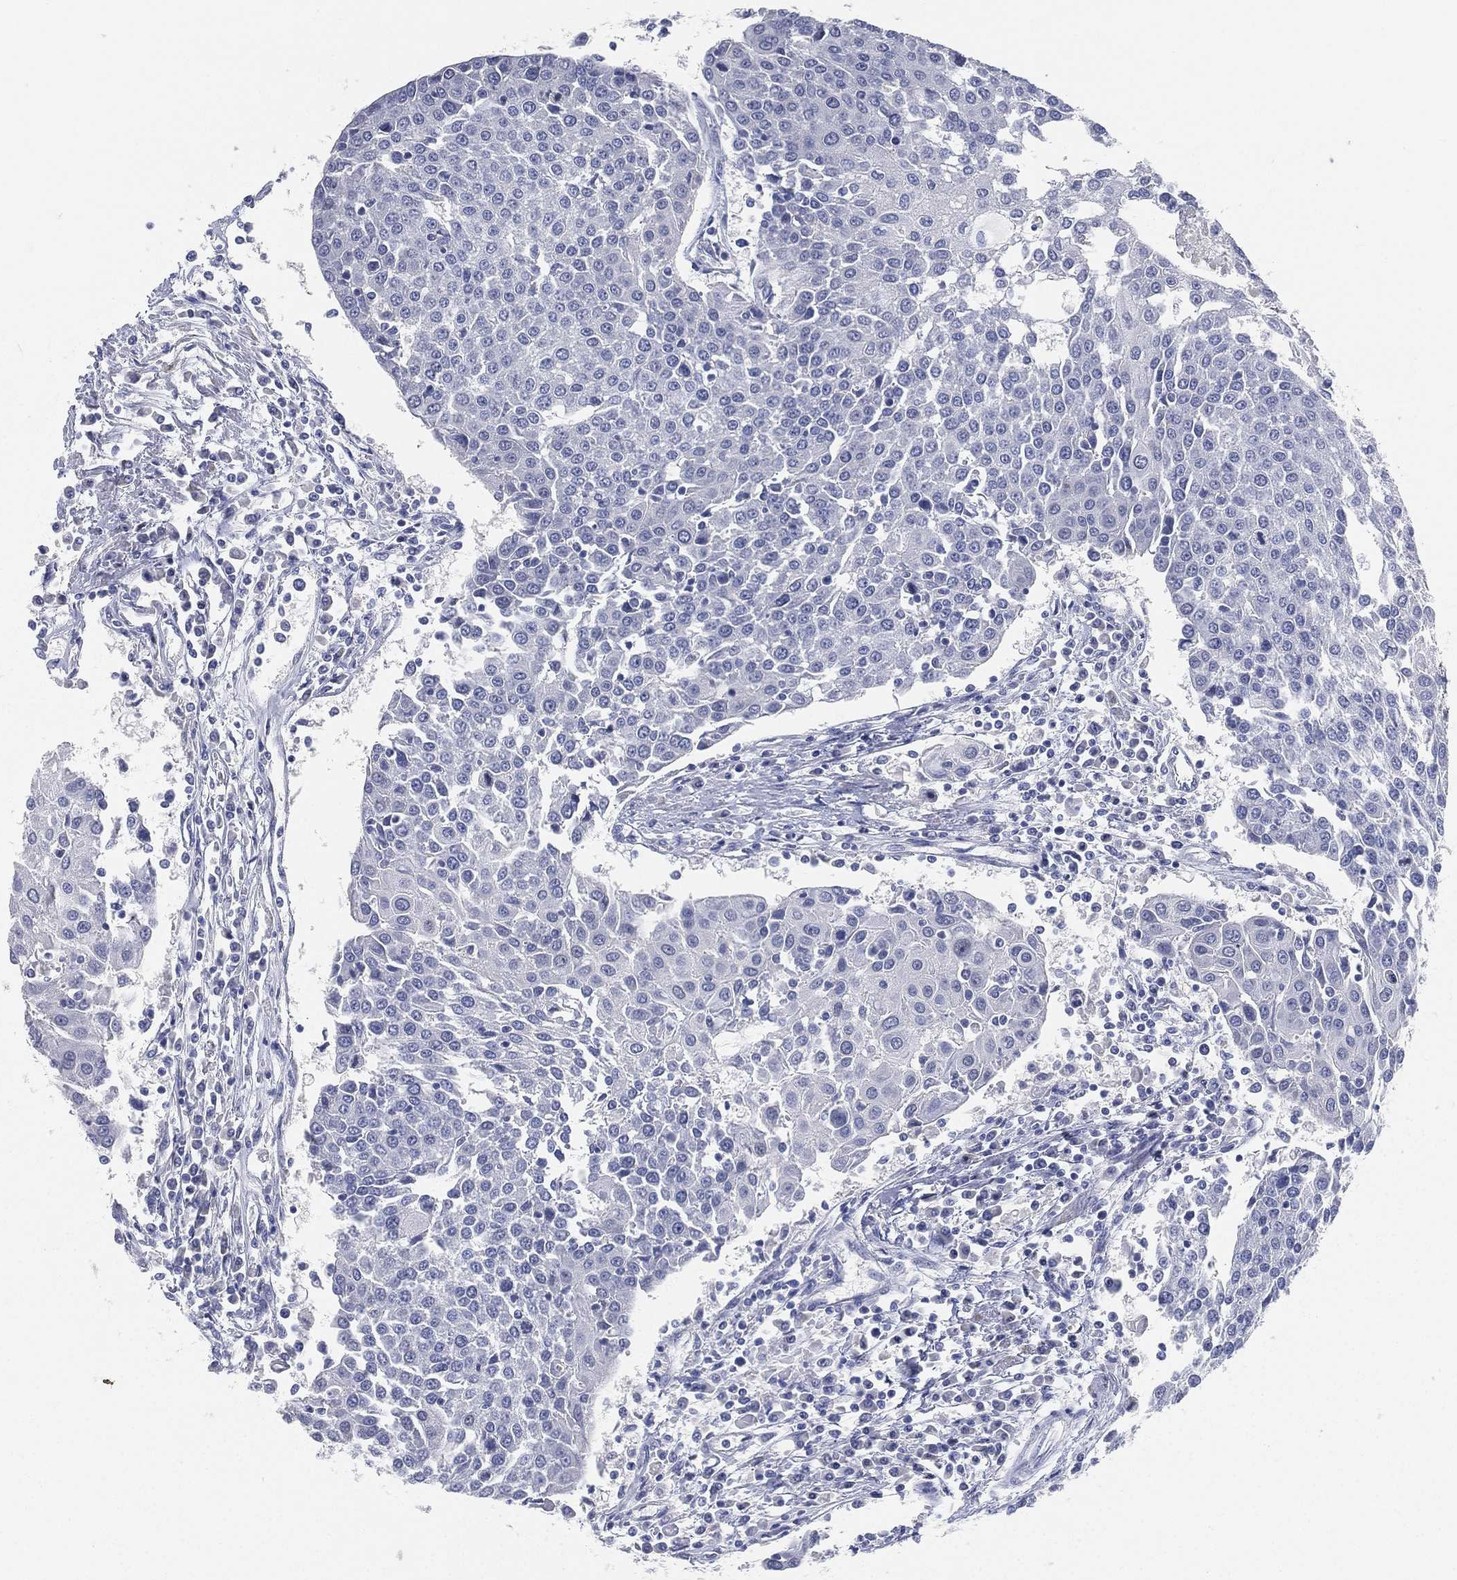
{"staining": {"intensity": "negative", "quantity": "none", "location": "none"}, "tissue": "urothelial cancer", "cell_type": "Tumor cells", "image_type": "cancer", "snomed": [{"axis": "morphology", "description": "Urothelial carcinoma, High grade"}, {"axis": "topography", "description": "Urinary bladder"}], "caption": "Tumor cells are negative for brown protein staining in urothelial cancer.", "gene": "FAM187B", "patient": {"sex": "female", "age": 85}}